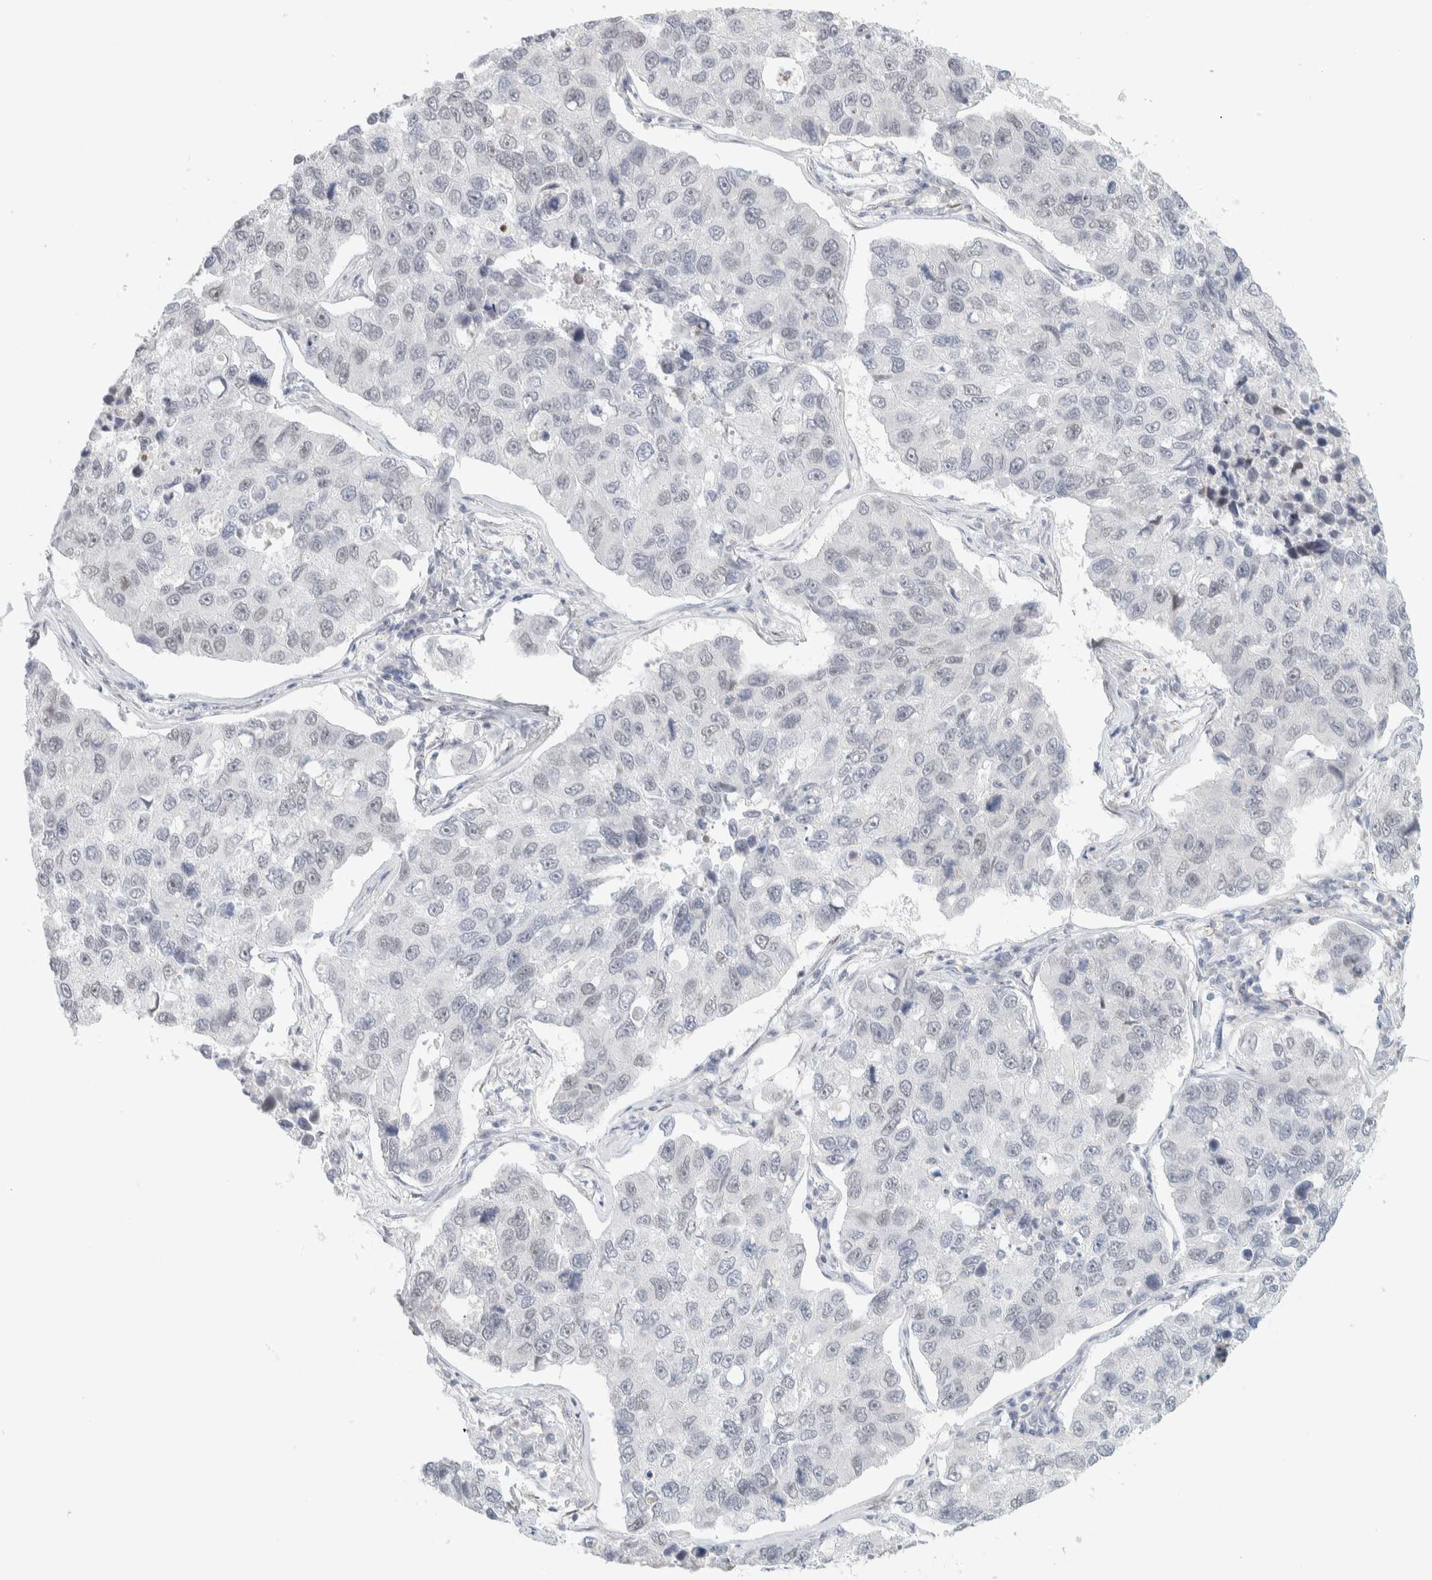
{"staining": {"intensity": "negative", "quantity": "none", "location": "none"}, "tissue": "lung cancer", "cell_type": "Tumor cells", "image_type": "cancer", "snomed": [{"axis": "morphology", "description": "Adenocarcinoma, NOS"}, {"axis": "topography", "description": "Lung"}], "caption": "Immunohistochemistry micrograph of human adenocarcinoma (lung) stained for a protein (brown), which demonstrates no expression in tumor cells.", "gene": "CDH17", "patient": {"sex": "male", "age": 64}}